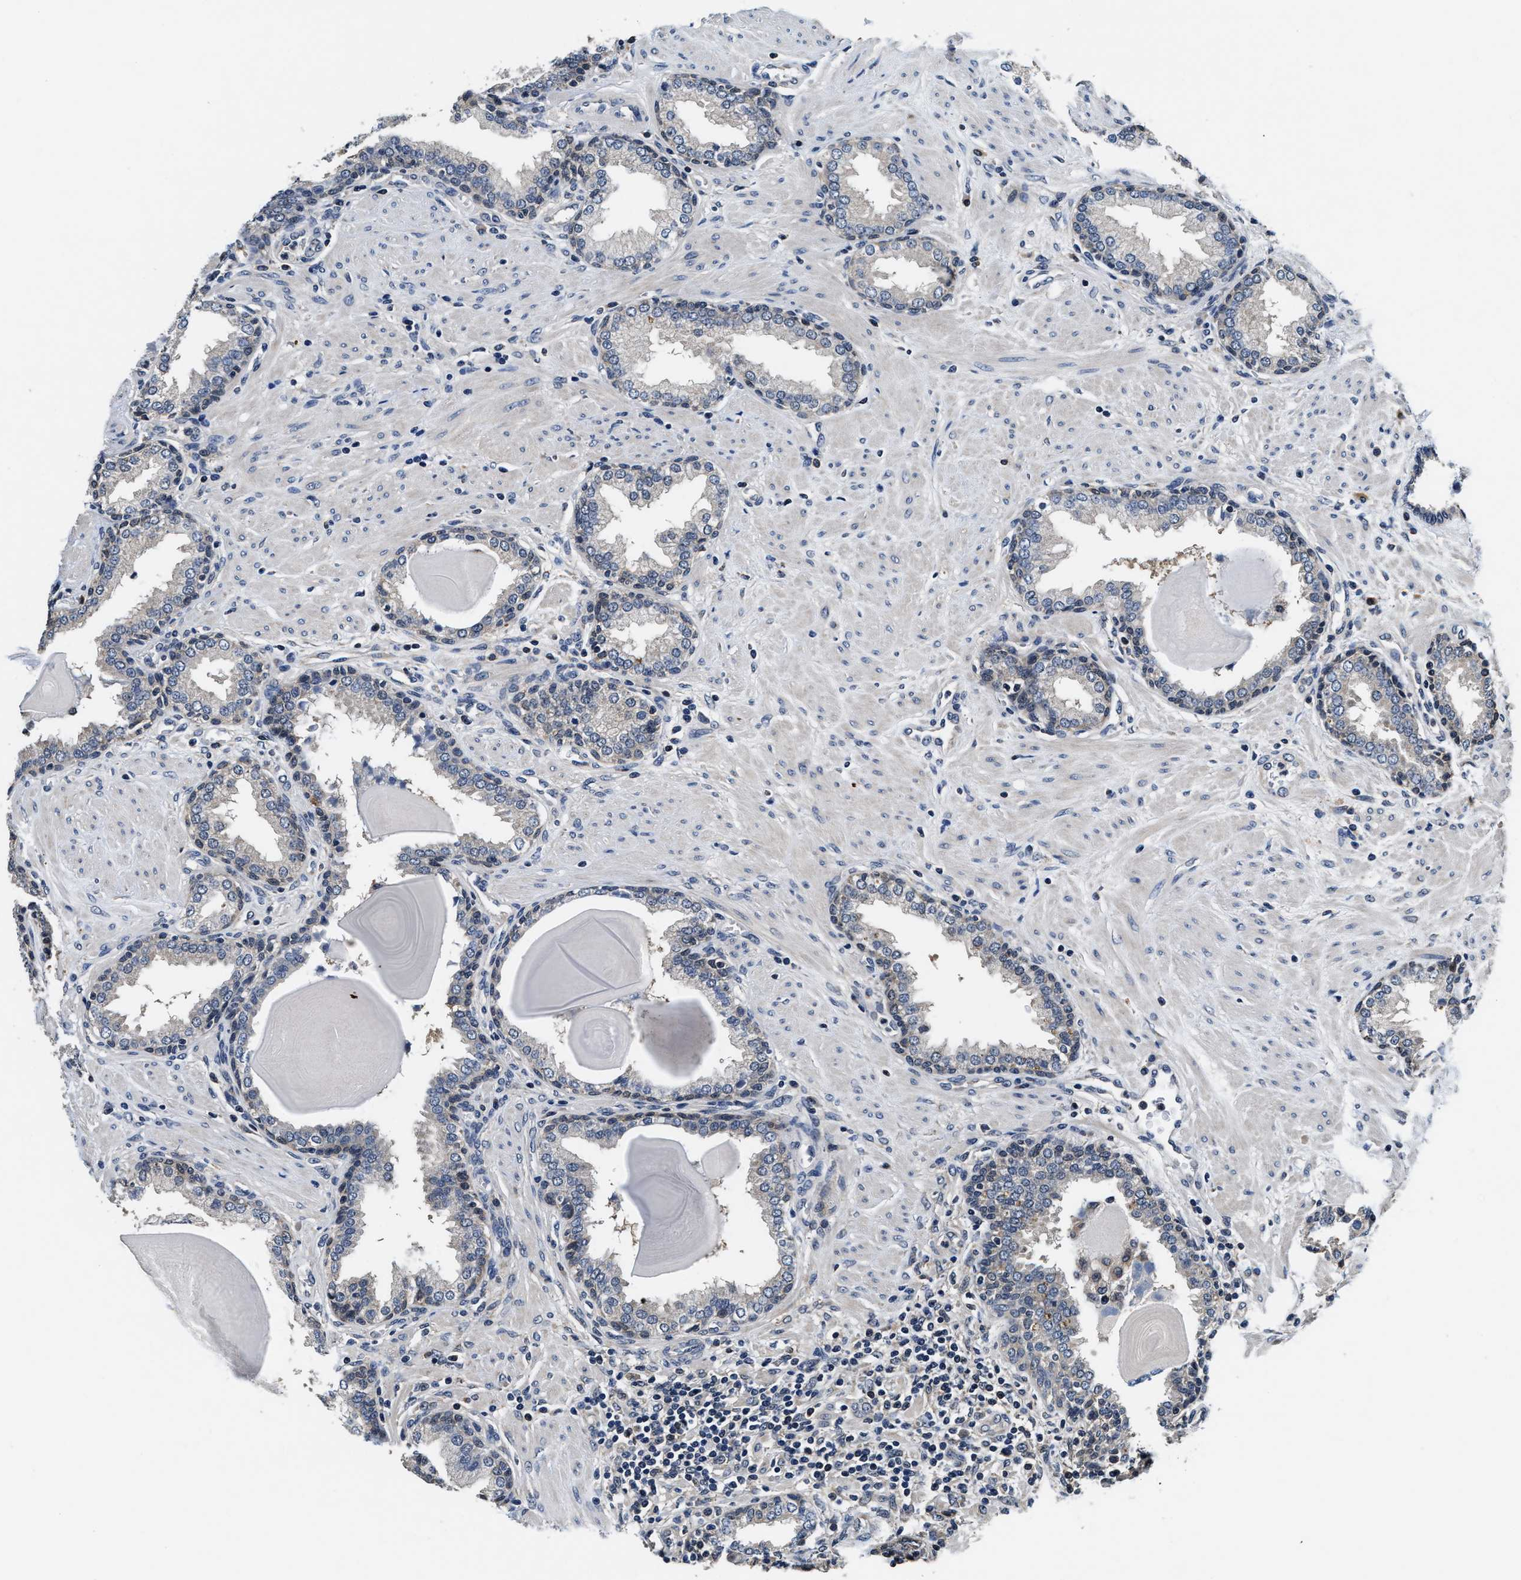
{"staining": {"intensity": "weak", "quantity": "<25%", "location": "cytoplasmic/membranous"}, "tissue": "prostate", "cell_type": "Glandular cells", "image_type": "normal", "snomed": [{"axis": "morphology", "description": "Normal tissue, NOS"}, {"axis": "topography", "description": "Prostate"}], "caption": "The micrograph demonstrates no significant positivity in glandular cells of prostate. The staining was performed using DAB to visualize the protein expression in brown, while the nuclei were stained in blue with hematoxylin (Magnification: 20x).", "gene": "PHPT1", "patient": {"sex": "male", "age": 51}}